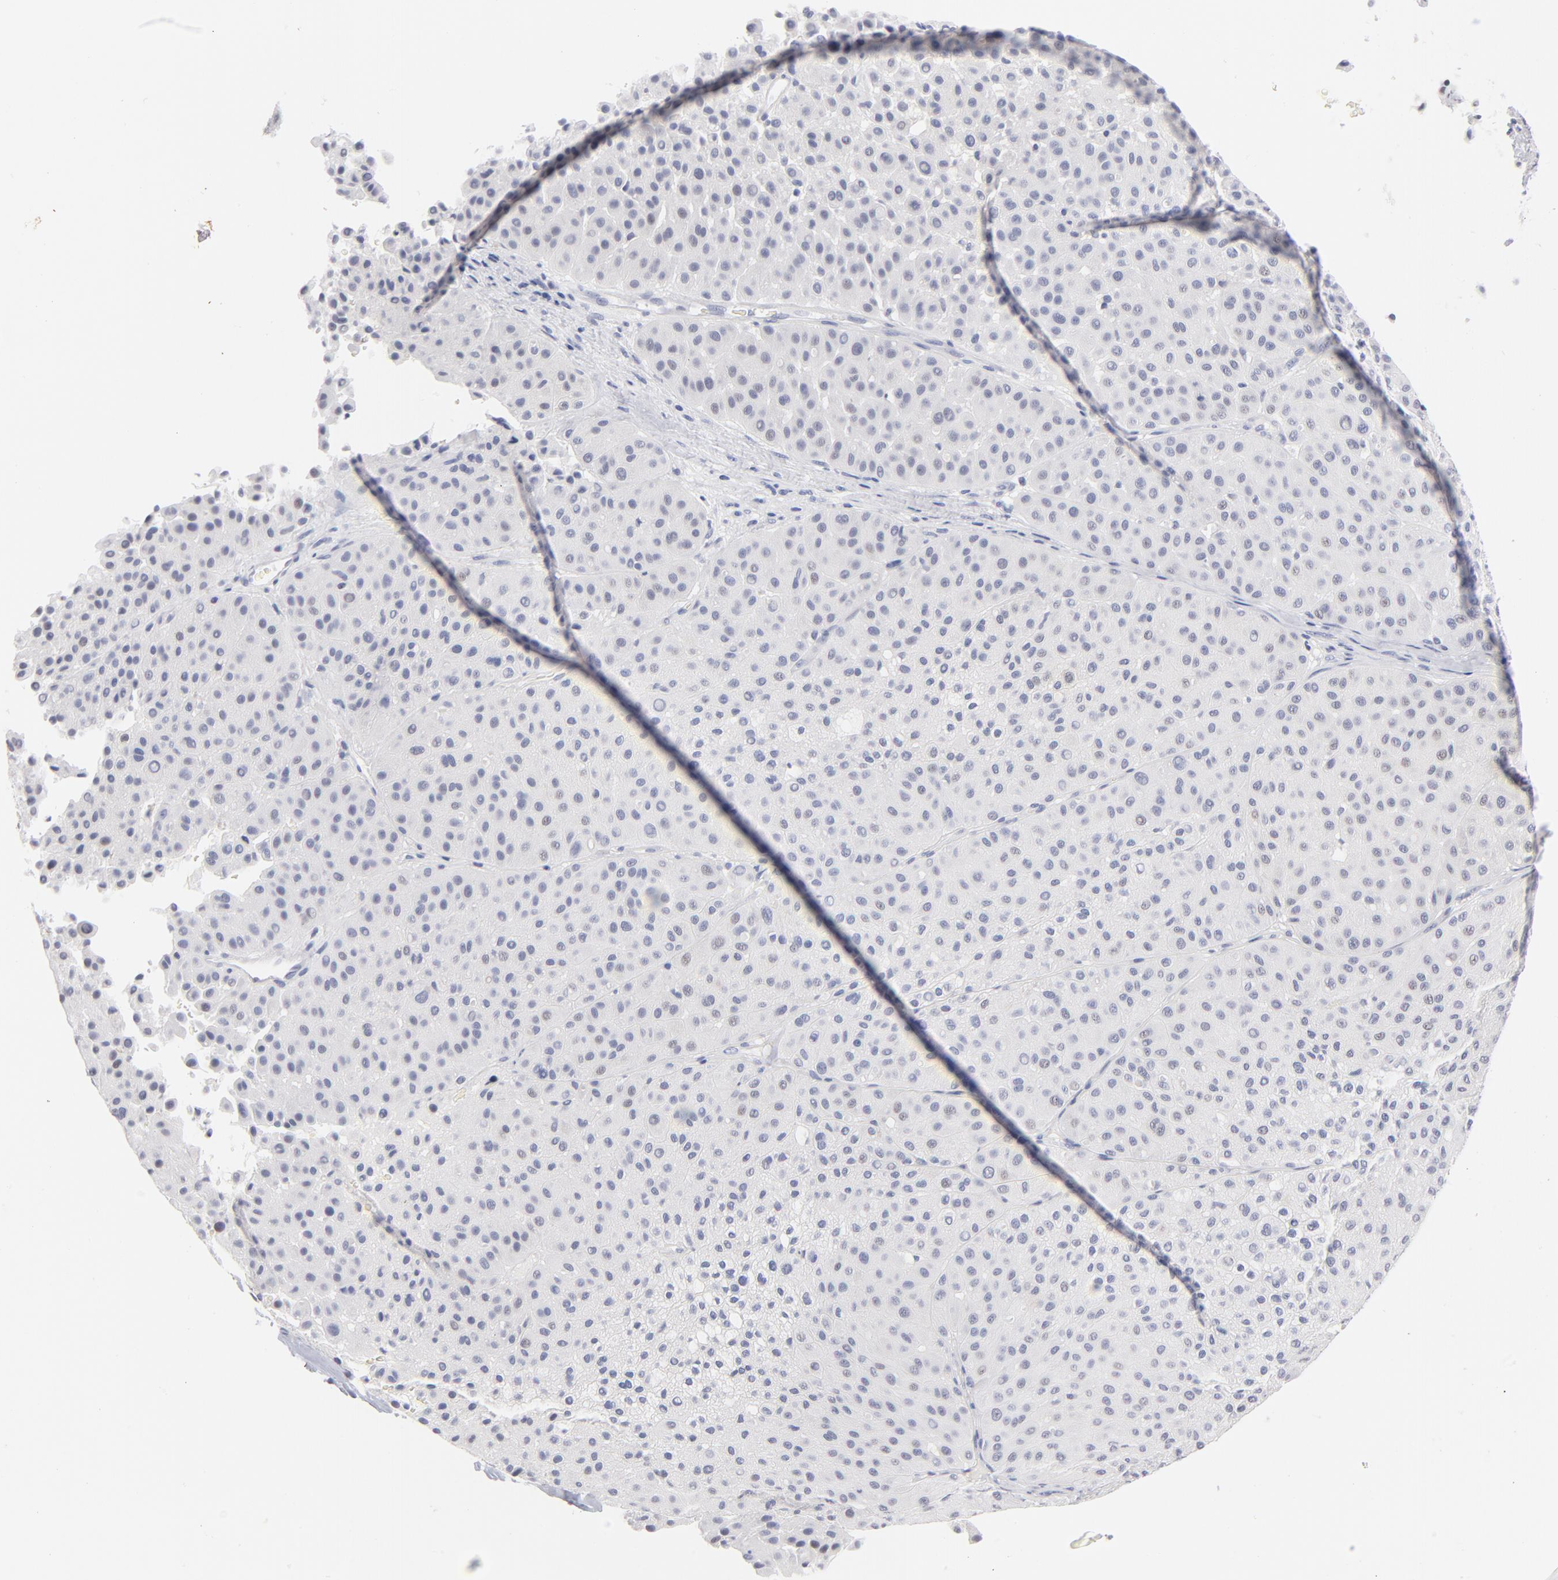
{"staining": {"intensity": "negative", "quantity": "none", "location": "none"}, "tissue": "melanoma", "cell_type": "Tumor cells", "image_type": "cancer", "snomed": [{"axis": "morphology", "description": "Normal tissue, NOS"}, {"axis": "morphology", "description": "Malignant melanoma, Metastatic site"}, {"axis": "topography", "description": "Skin"}], "caption": "Malignant melanoma (metastatic site) stained for a protein using immunohistochemistry exhibits no positivity tumor cells.", "gene": "KHNYN", "patient": {"sex": "male", "age": 41}}